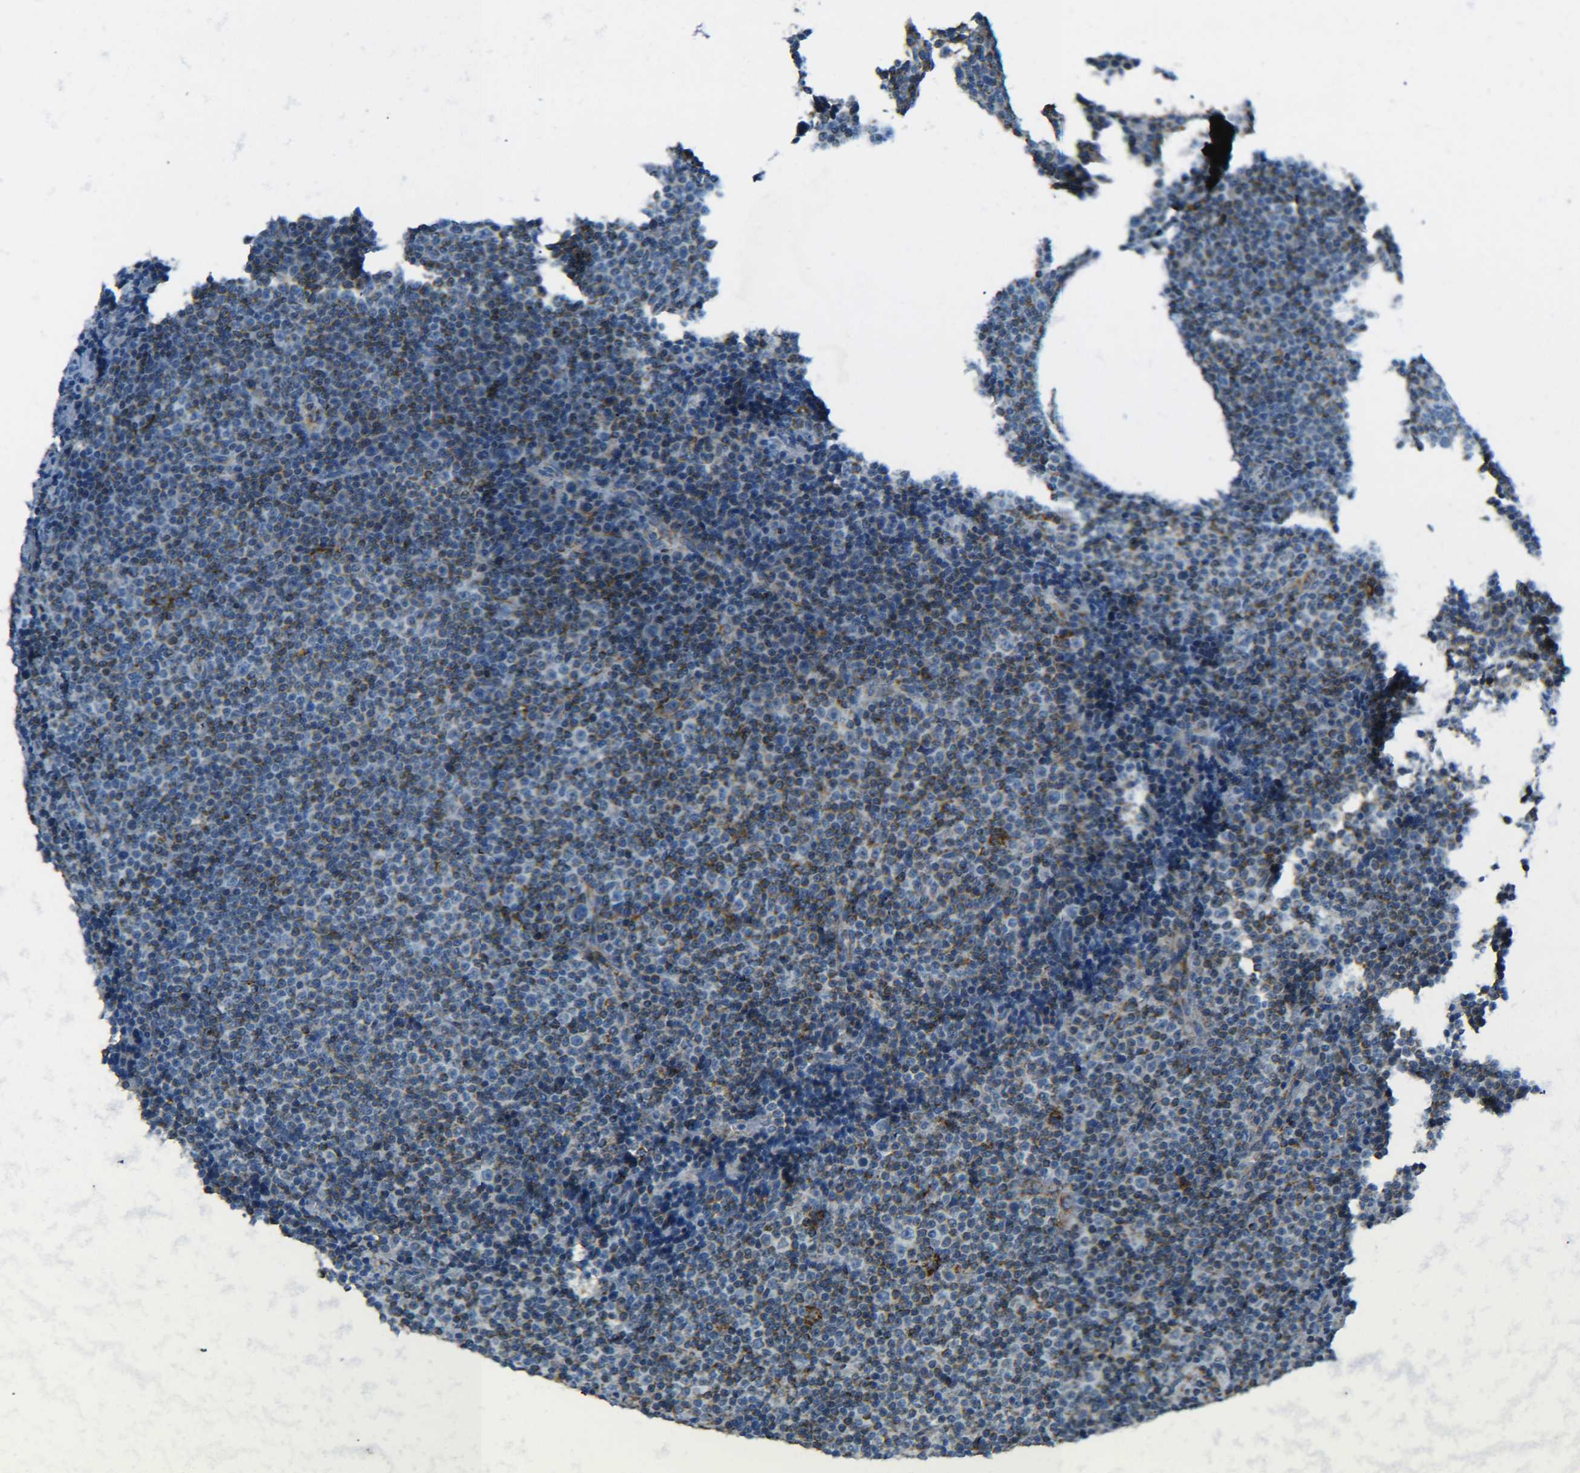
{"staining": {"intensity": "strong", "quantity": "<25%", "location": "cytoplasmic/membranous"}, "tissue": "lymphoma", "cell_type": "Tumor cells", "image_type": "cancer", "snomed": [{"axis": "morphology", "description": "Malignant lymphoma, non-Hodgkin's type, Low grade"}, {"axis": "topography", "description": "Lymph node"}], "caption": "Immunohistochemical staining of human malignant lymphoma, non-Hodgkin's type (low-grade) displays medium levels of strong cytoplasmic/membranous protein positivity in approximately <25% of tumor cells.", "gene": "CYB5R1", "patient": {"sex": "female", "age": 67}}